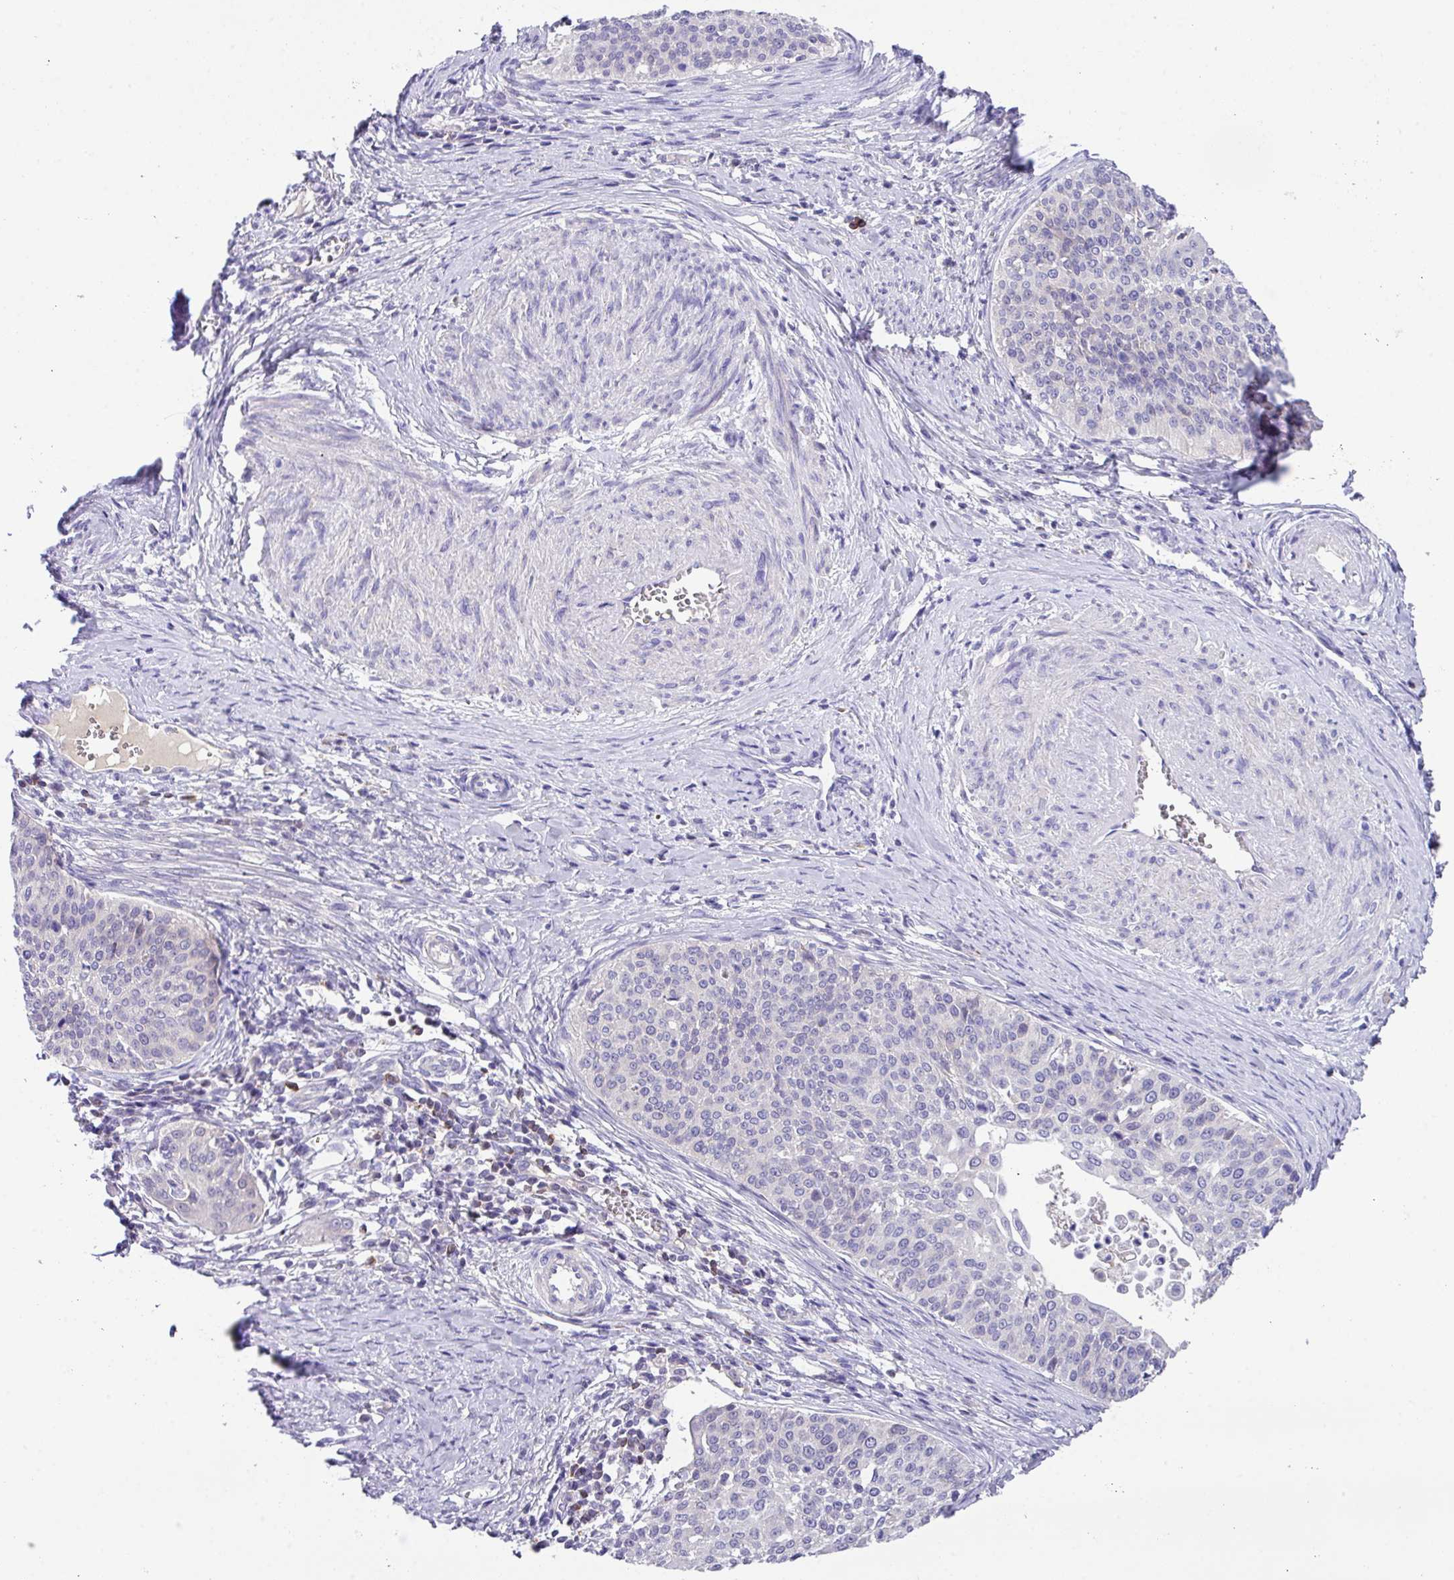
{"staining": {"intensity": "negative", "quantity": "none", "location": "none"}, "tissue": "cervical cancer", "cell_type": "Tumor cells", "image_type": "cancer", "snomed": [{"axis": "morphology", "description": "Squamous cell carcinoma, NOS"}, {"axis": "topography", "description": "Cervix"}], "caption": "An IHC image of squamous cell carcinoma (cervical) is shown. There is no staining in tumor cells of squamous cell carcinoma (cervical). (Immunohistochemistry, brightfield microscopy, high magnification).", "gene": "DNAL1", "patient": {"sex": "female", "age": 44}}